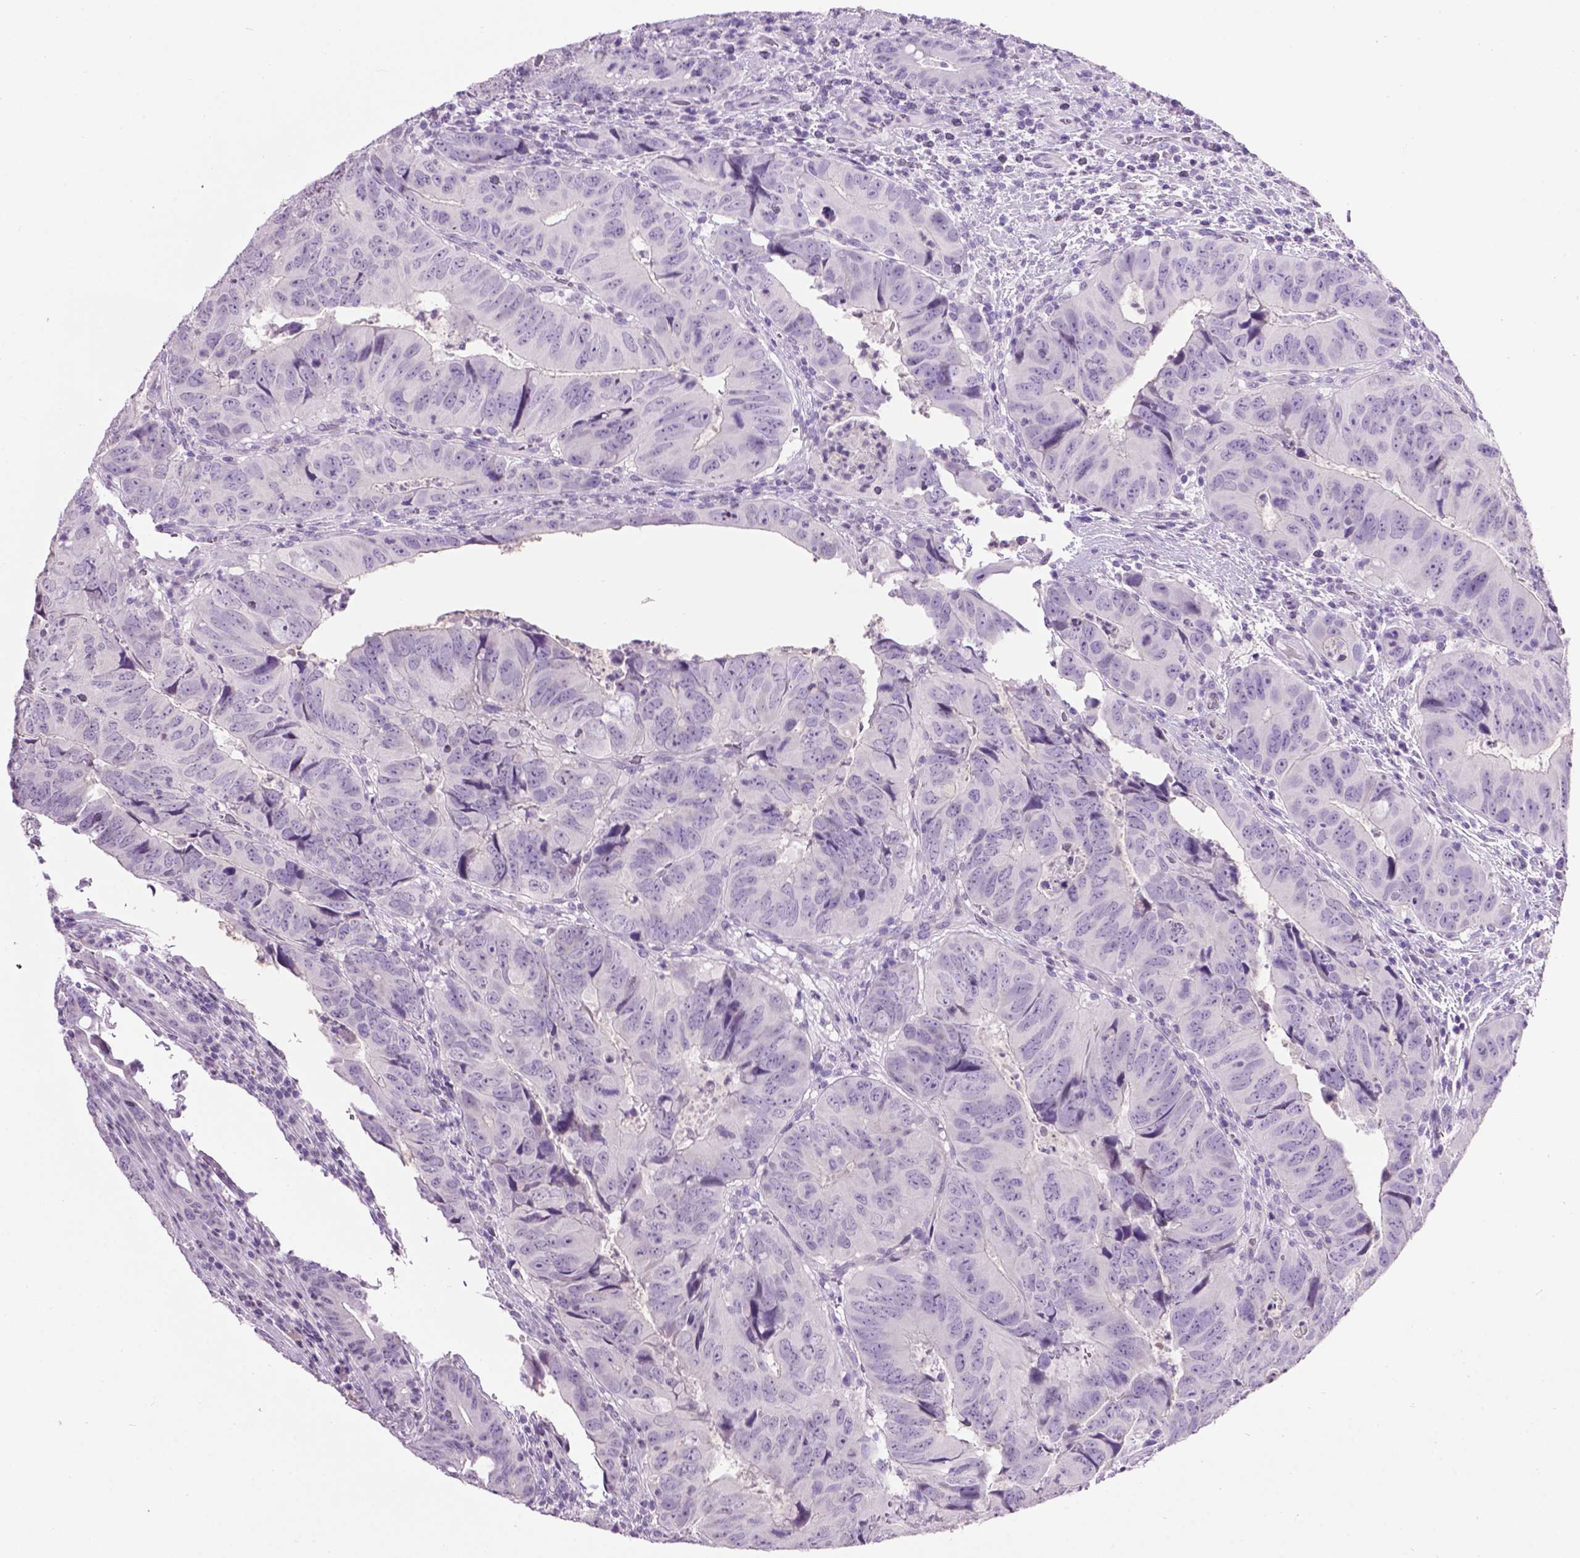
{"staining": {"intensity": "negative", "quantity": "none", "location": "none"}, "tissue": "colorectal cancer", "cell_type": "Tumor cells", "image_type": "cancer", "snomed": [{"axis": "morphology", "description": "Adenocarcinoma, NOS"}, {"axis": "topography", "description": "Colon"}], "caption": "A micrograph of colorectal cancer stained for a protein demonstrates no brown staining in tumor cells.", "gene": "TH", "patient": {"sex": "male", "age": 79}}